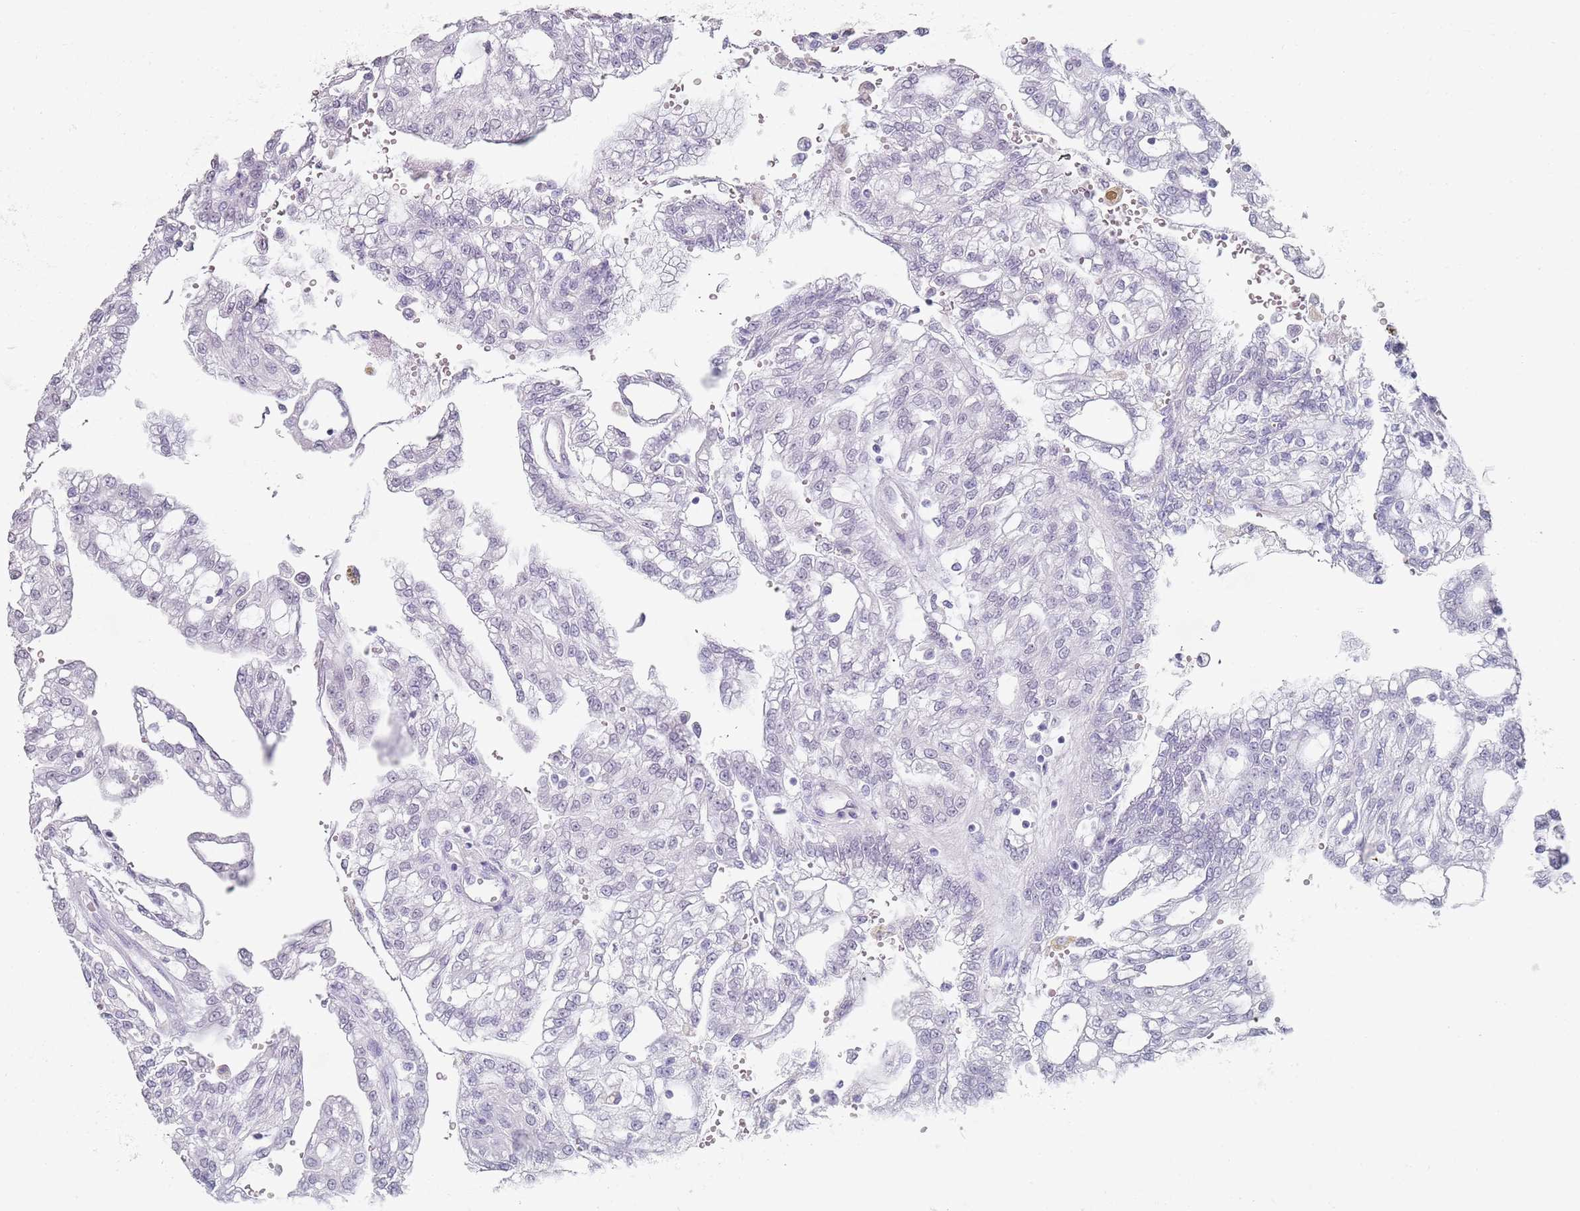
{"staining": {"intensity": "negative", "quantity": "none", "location": "none"}, "tissue": "renal cancer", "cell_type": "Tumor cells", "image_type": "cancer", "snomed": [{"axis": "morphology", "description": "Adenocarcinoma, NOS"}, {"axis": "topography", "description": "Kidney"}], "caption": "Renal adenocarcinoma stained for a protein using immunohistochemistry demonstrates no staining tumor cells.", "gene": "DNAH11", "patient": {"sex": "male", "age": 63}}